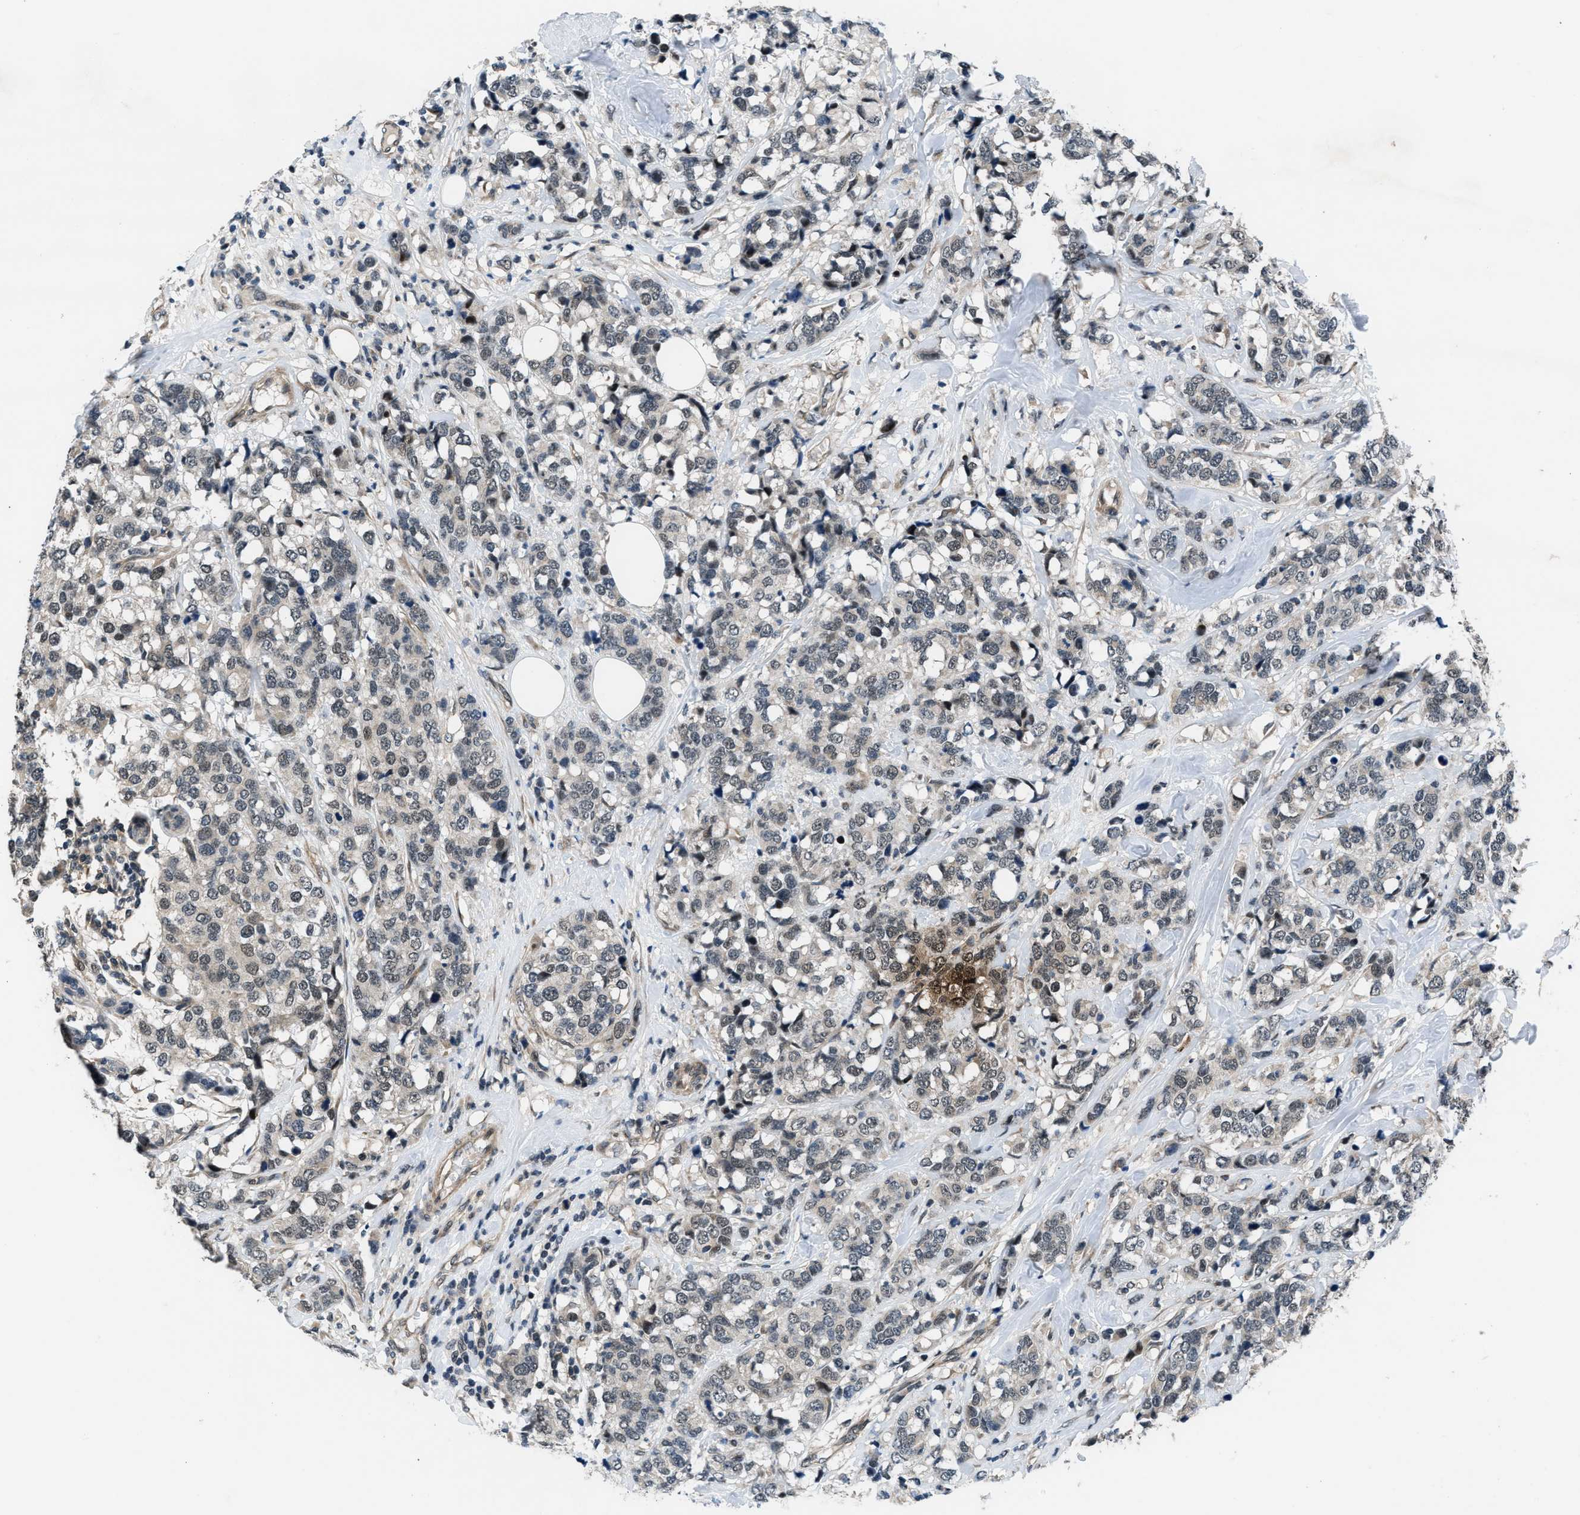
{"staining": {"intensity": "weak", "quantity": "25%-75%", "location": "nuclear"}, "tissue": "breast cancer", "cell_type": "Tumor cells", "image_type": "cancer", "snomed": [{"axis": "morphology", "description": "Lobular carcinoma"}, {"axis": "topography", "description": "Breast"}], "caption": "Immunohistochemistry (IHC) staining of breast cancer, which shows low levels of weak nuclear positivity in approximately 25%-75% of tumor cells indicating weak nuclear protein positivity. The staining was performed using DAB (brown) for protein detection and nuclei were counterstained in hematoxylin (blue).", "gene": "SETD5", "patient": {"sex": "female", "age": 59}}